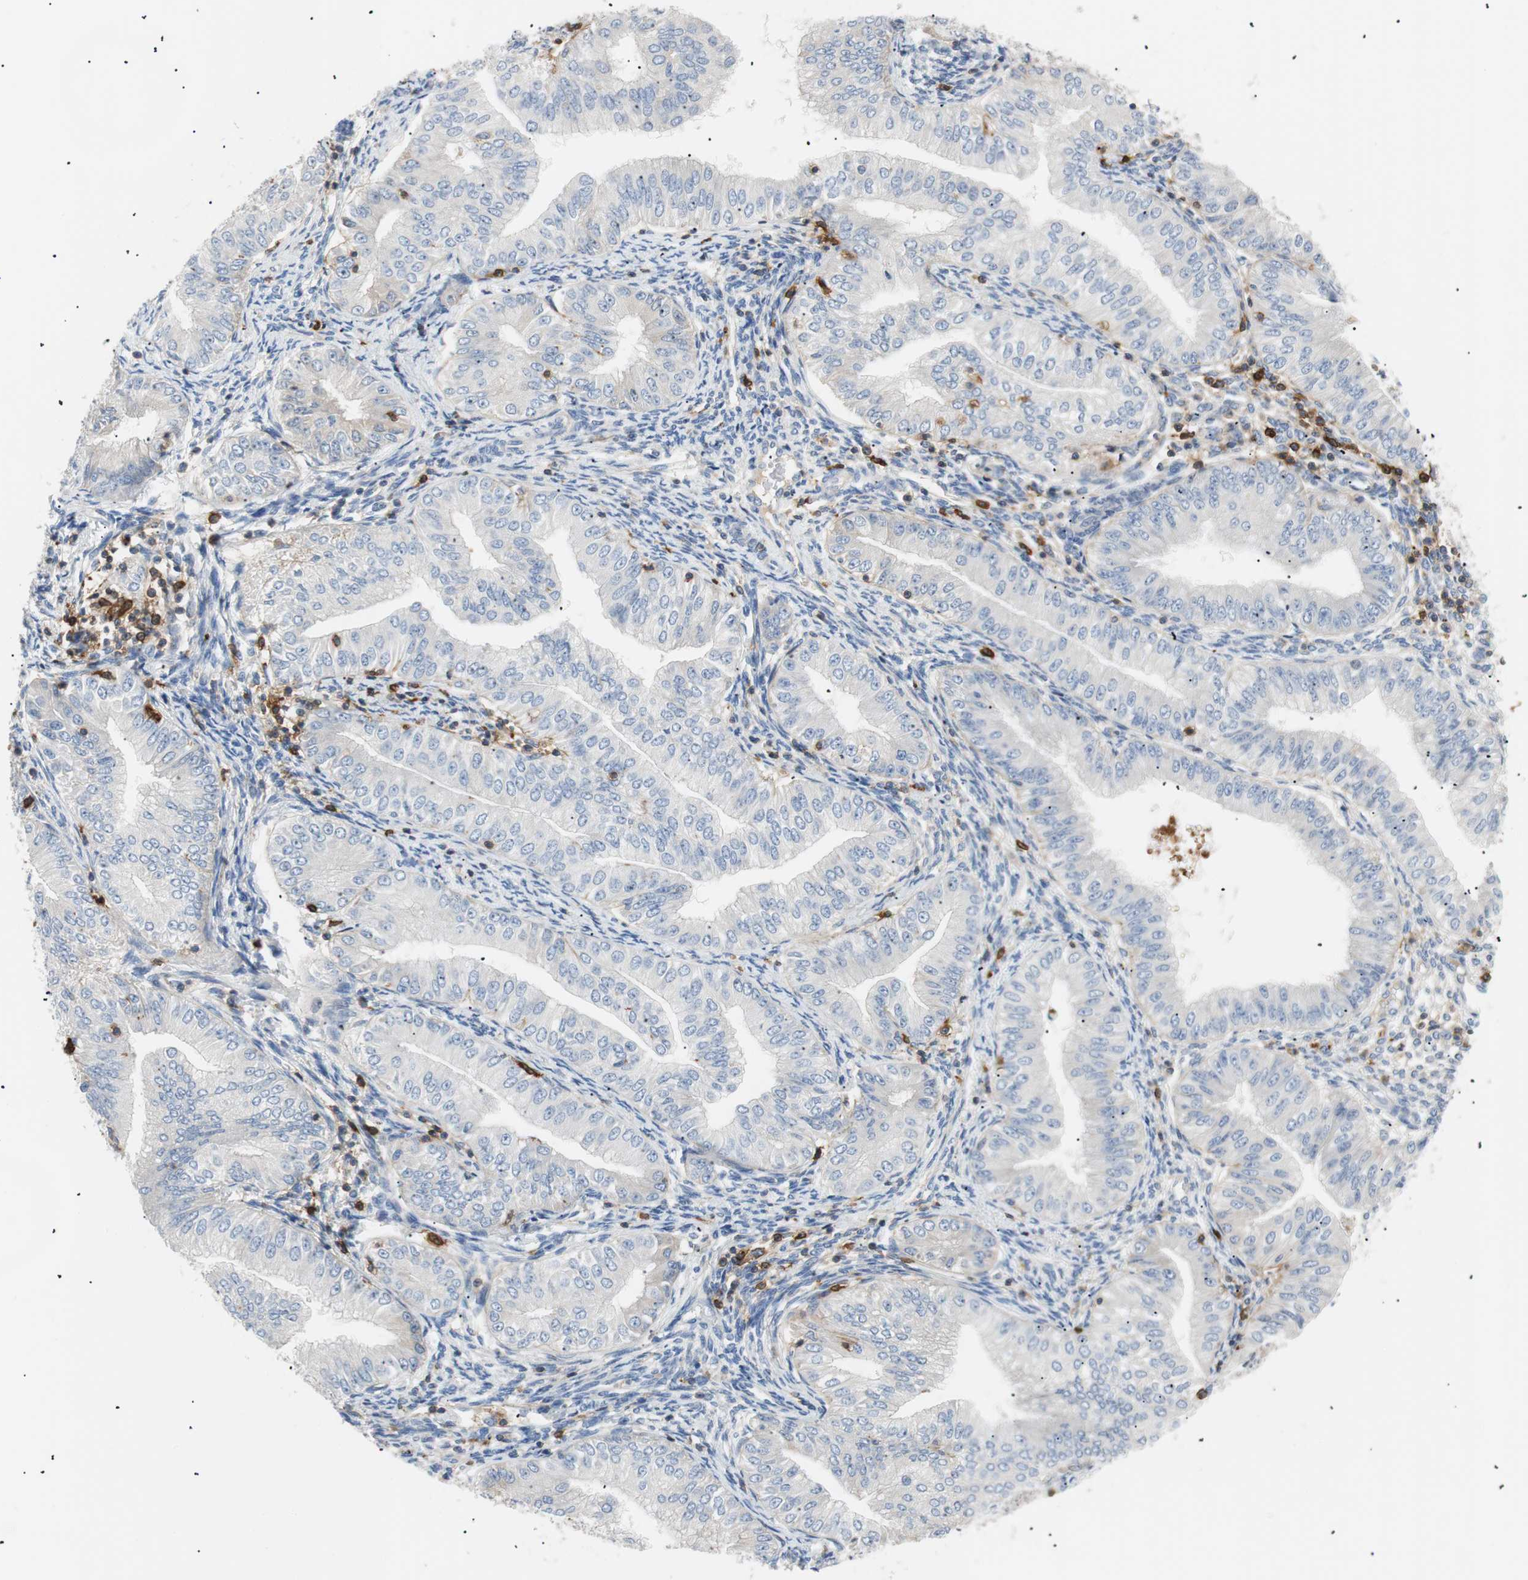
{"staining": {"intensity": "negative", "quantity": "none", "location": "none"}, "tissue": "endometrial cancer", "cell_type": "Tumor cells", "image_type": "cancer", "snomed": [{"axis": "morphology", "description": "Normal tissue, NOS"}, {"axis": "morphology", "description": "Adenocarcinoma, NOS"}, {"axis": "topography", "description": "Endometrium"}], "caption": "An immunohistochemistry image of endometrial cancer (adenocarcinoma) is shown. There is no staining in tumor cells of endometrial cancer (adenocarcinoma).", "gene": "TNFRSF18", "patient": {"sex": "female", "age": 53}}